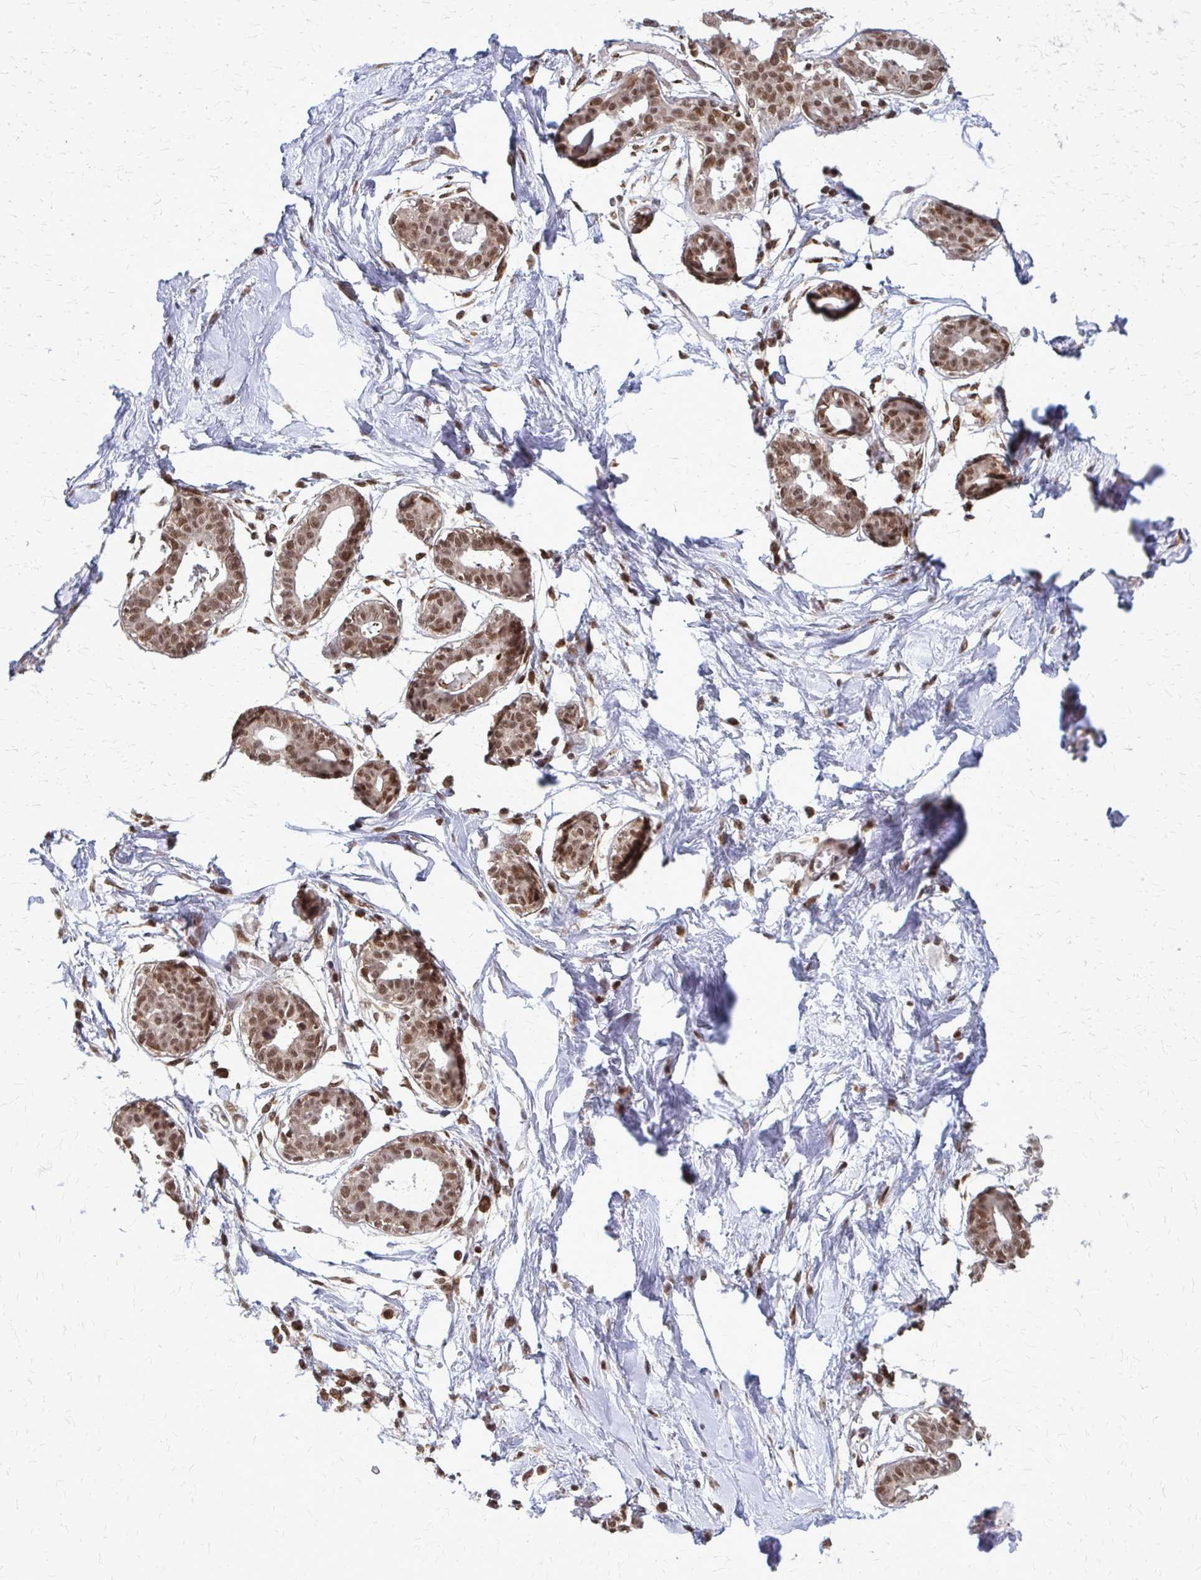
{"staining": {"intensity": "negative", "quantity": "none", "location": "none"}, "tissue": "breast", "cell_type": "Adipocytes", "image_type": "normal", "snomed": [{"axis": "morphology", "description": "Normal tissue, NOS"}, {"axis": "topography", "description": "Breast"}], "caption": "This is an immunohistochemistry micrograph of normal human breast. There is no expression in adipocytes.", "gene": "HDAC3", "patient": {"sex": "female", "age": 45}}